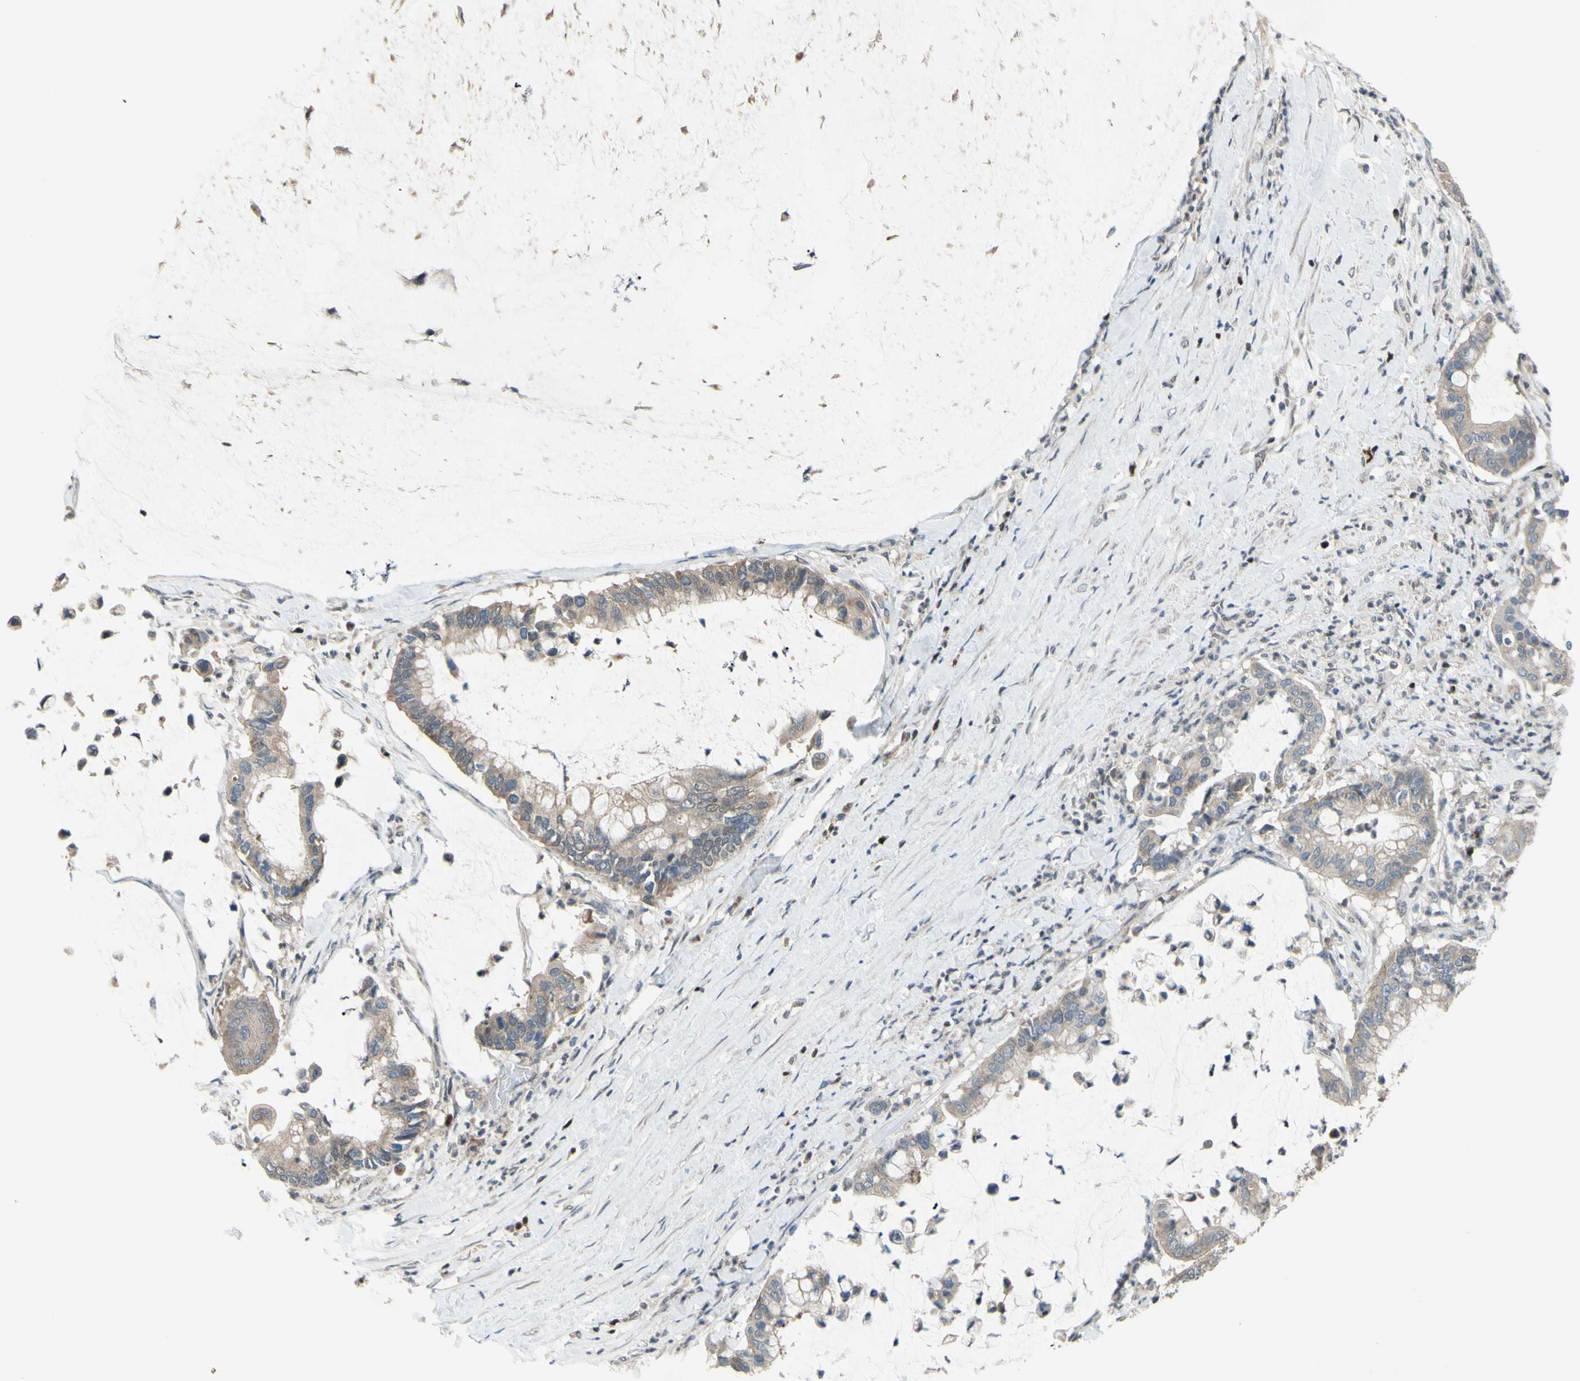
{"staining": {"intensity": "weak", "quantity": ">75%", "location": "cytoplasmic/membranous"}, "tissue": "pancreatic cancer", "cell_type": "Tumor cells", "image_type": "cancer", "snomed": [{"axis": "morphology", "description": "Adenocarcinoma, NOS"}, {"axis": "topography", "description": "Pancreas"}], "caption": "Pancreatic cancer (adenocarcinoma) stained with a brown dye demonstrates weak cytoplasmic/membranous positive staining in approximately >75% of tumor cells.", "gene": "SP4", "patient": {"sex": "male", "age": 41}}